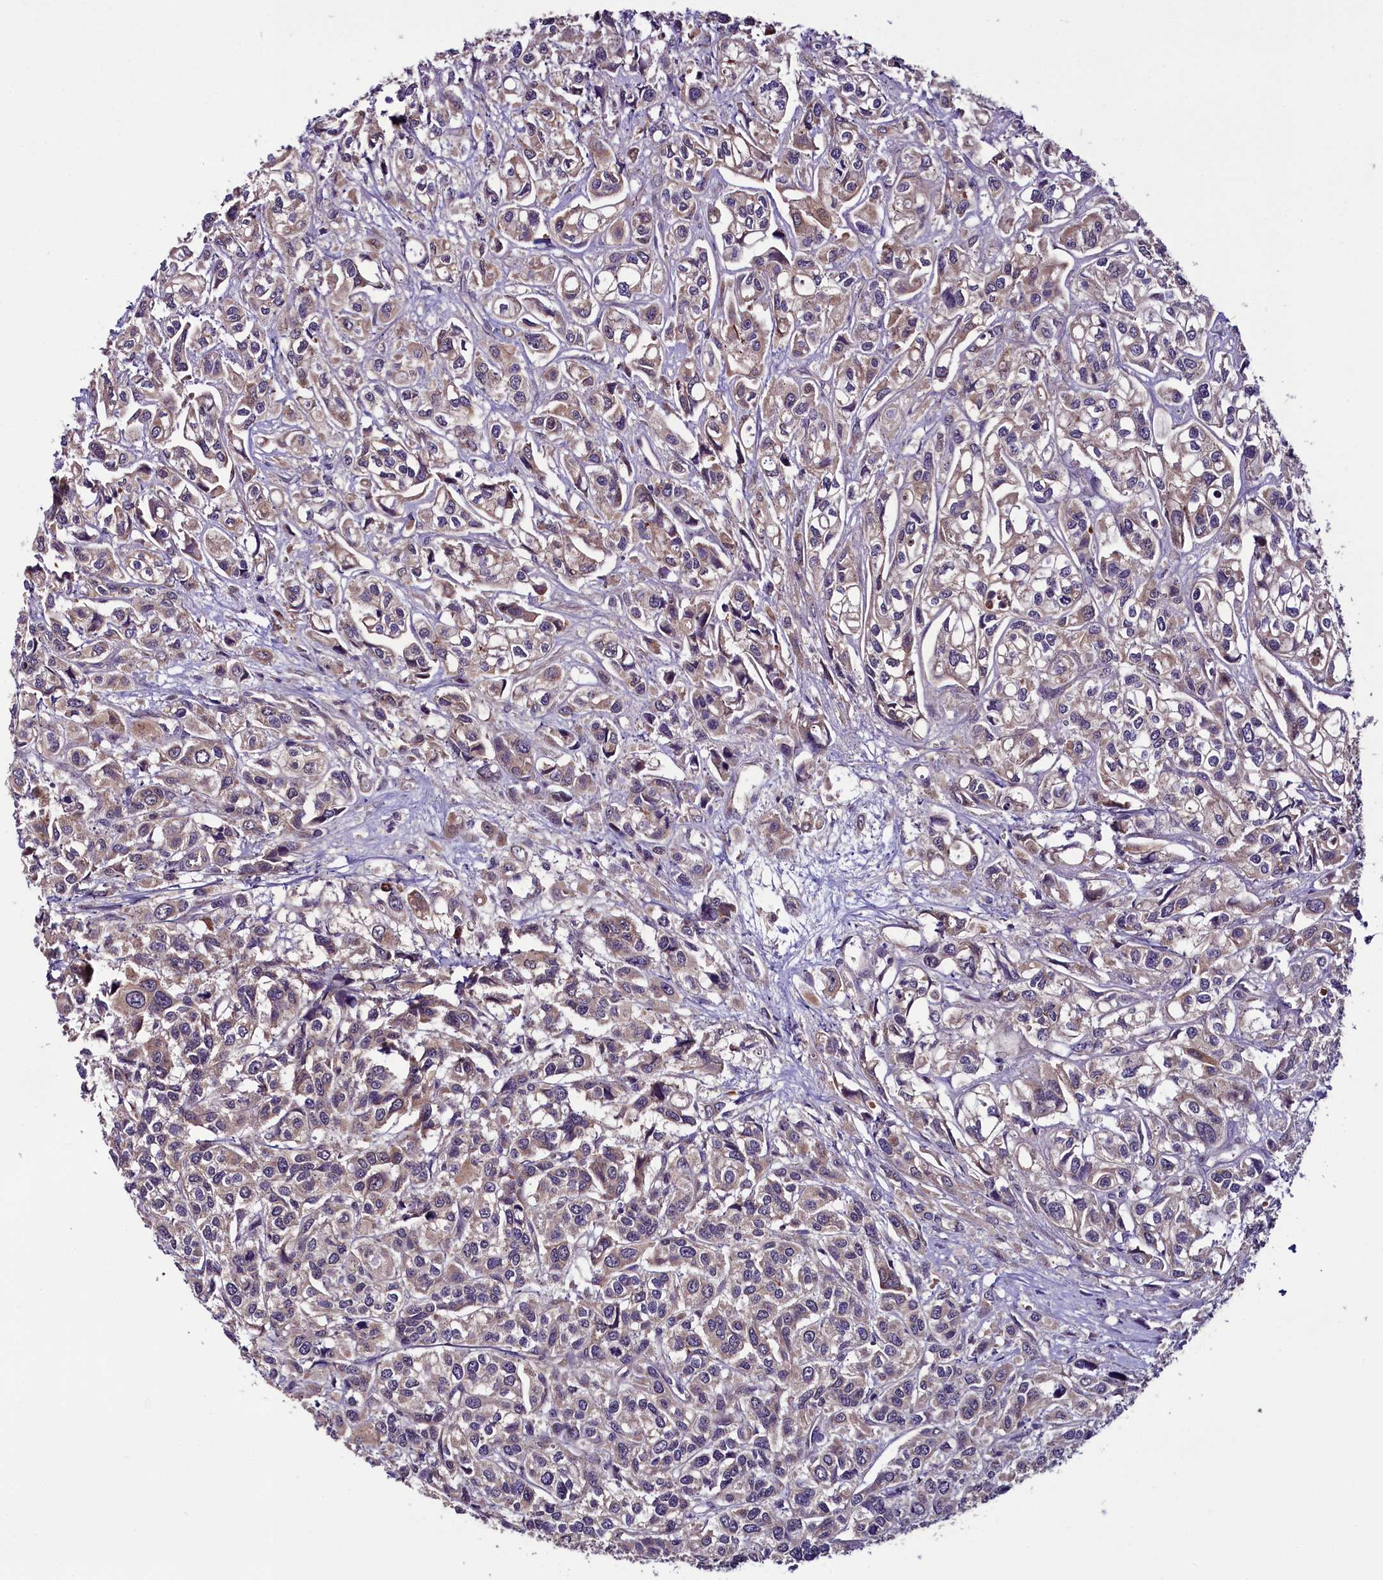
{"staining": {"intensity": "weak", "quantity": "25%-75%", "location": "cytoplasmic/membranous"}, "tissue": "urothelial cancer", "cell_type": "Tumor cells", "image_type": "cancer", "snomed": [{"axis": "morphology", "description": "Urothelial carcinoma, High grade"}, {"axis": "topography", "description": "Urinary bladder"}], "caption": "Protein staining of urothelial cancer tissue demonstrates weak cytoplasmic/membranous staining in approximately 25%-75% of tumor cells.", "gene": "RPUSD2", "patient": {"sex": "male", "age": 67}}